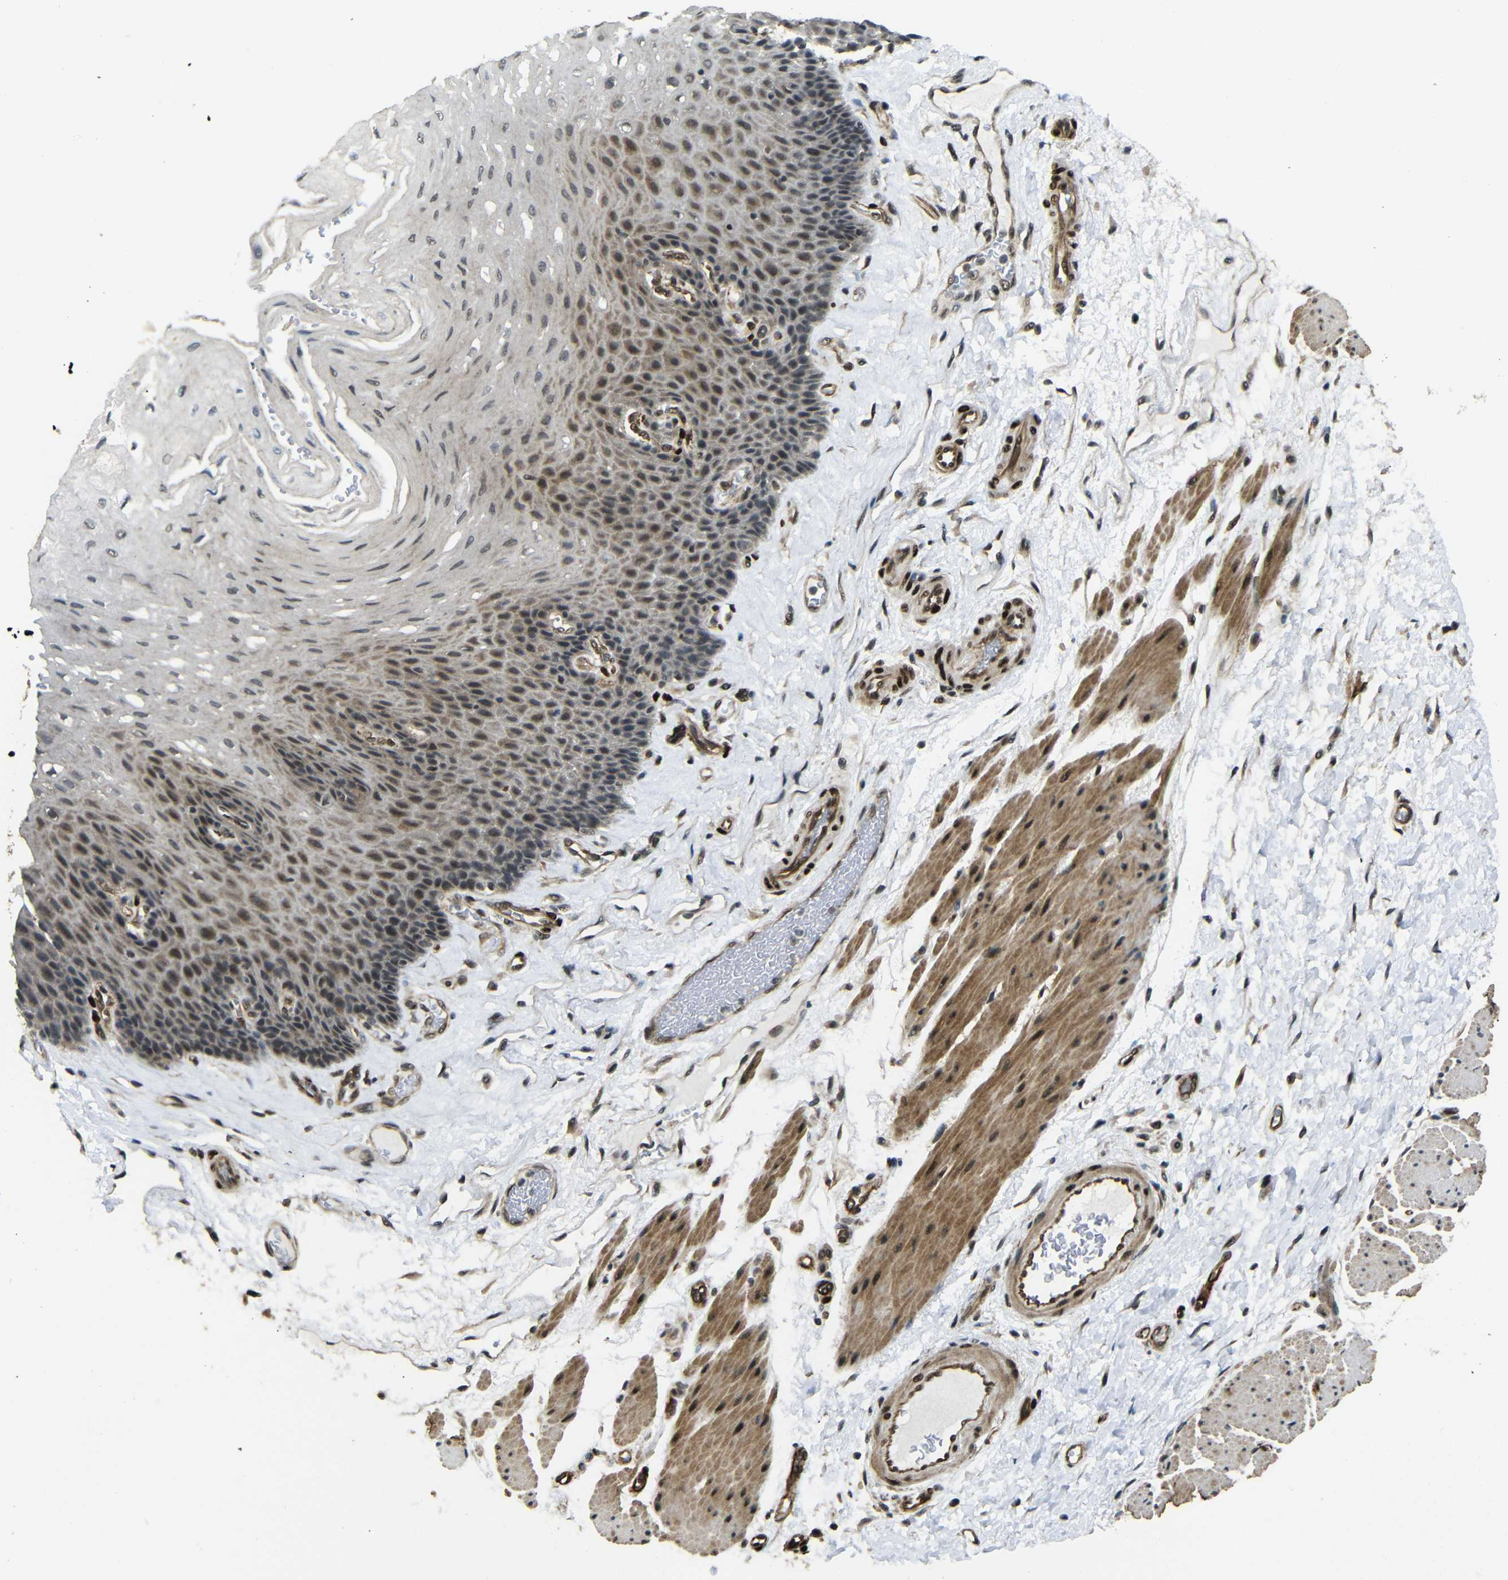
{"staining": {"intensity": "moderate", "quantity": ">75%", "location": "cytoplasmic/membranous,nuclear"}, "tissue": "esophagus", "cell_type": "Squamous epithelial cells", "image_type": "normal", "snomed": [{"axis": "morphology", "description": "Normal tissue, NOS"}, {"axis": "topography", "description": "Esophagus"}], "caption": "Esophagus stained for a protein (brown) demonstrates moderate cytoplasmic/membranous,nuclear positive staining in about >75% of squamous epithelial cells.", "gene": "TBX2", "patient": {"sex": "female", "age": 72}}